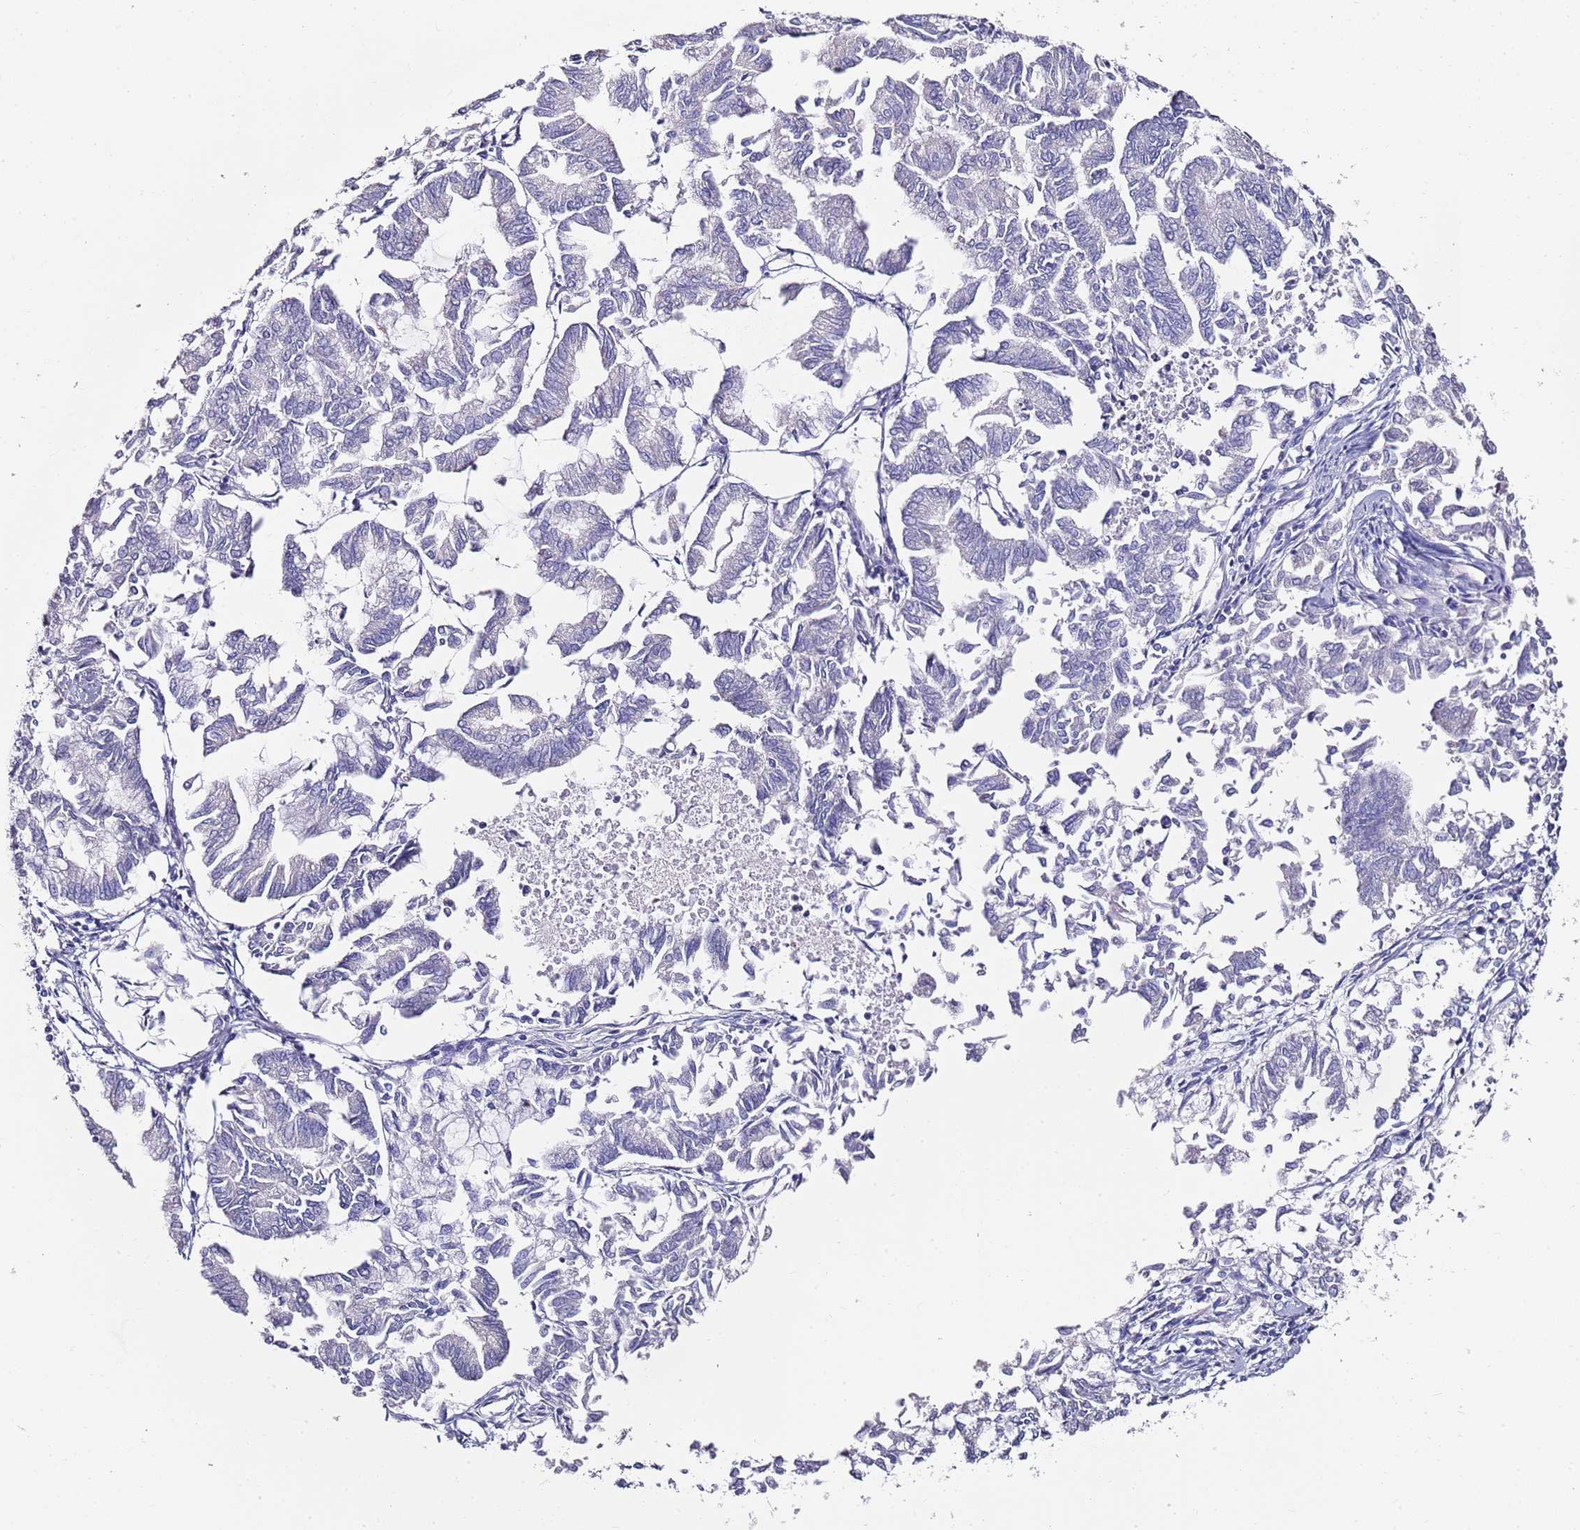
{"staining": {"intensity": "negative", "quantity": "none", "location": "none"}, "tissue": "endometrial cancer", "cell_type": "Tumor cells", "image_type": "cancer", "snomed": [{"axis": "morphology", "description": "Adenocarcinoma, NOS"}, {"axis": "topography", "description": "Endometrium"}], "caption": "Immunohistochemistry (IHC) histopathology image of endometrial adenocarcinoma stained for a protein (brown), which exhibits no positivity in tumor cells.", "gene": "MYBPC3", "patient": {"sex": "female", "age": 79}}